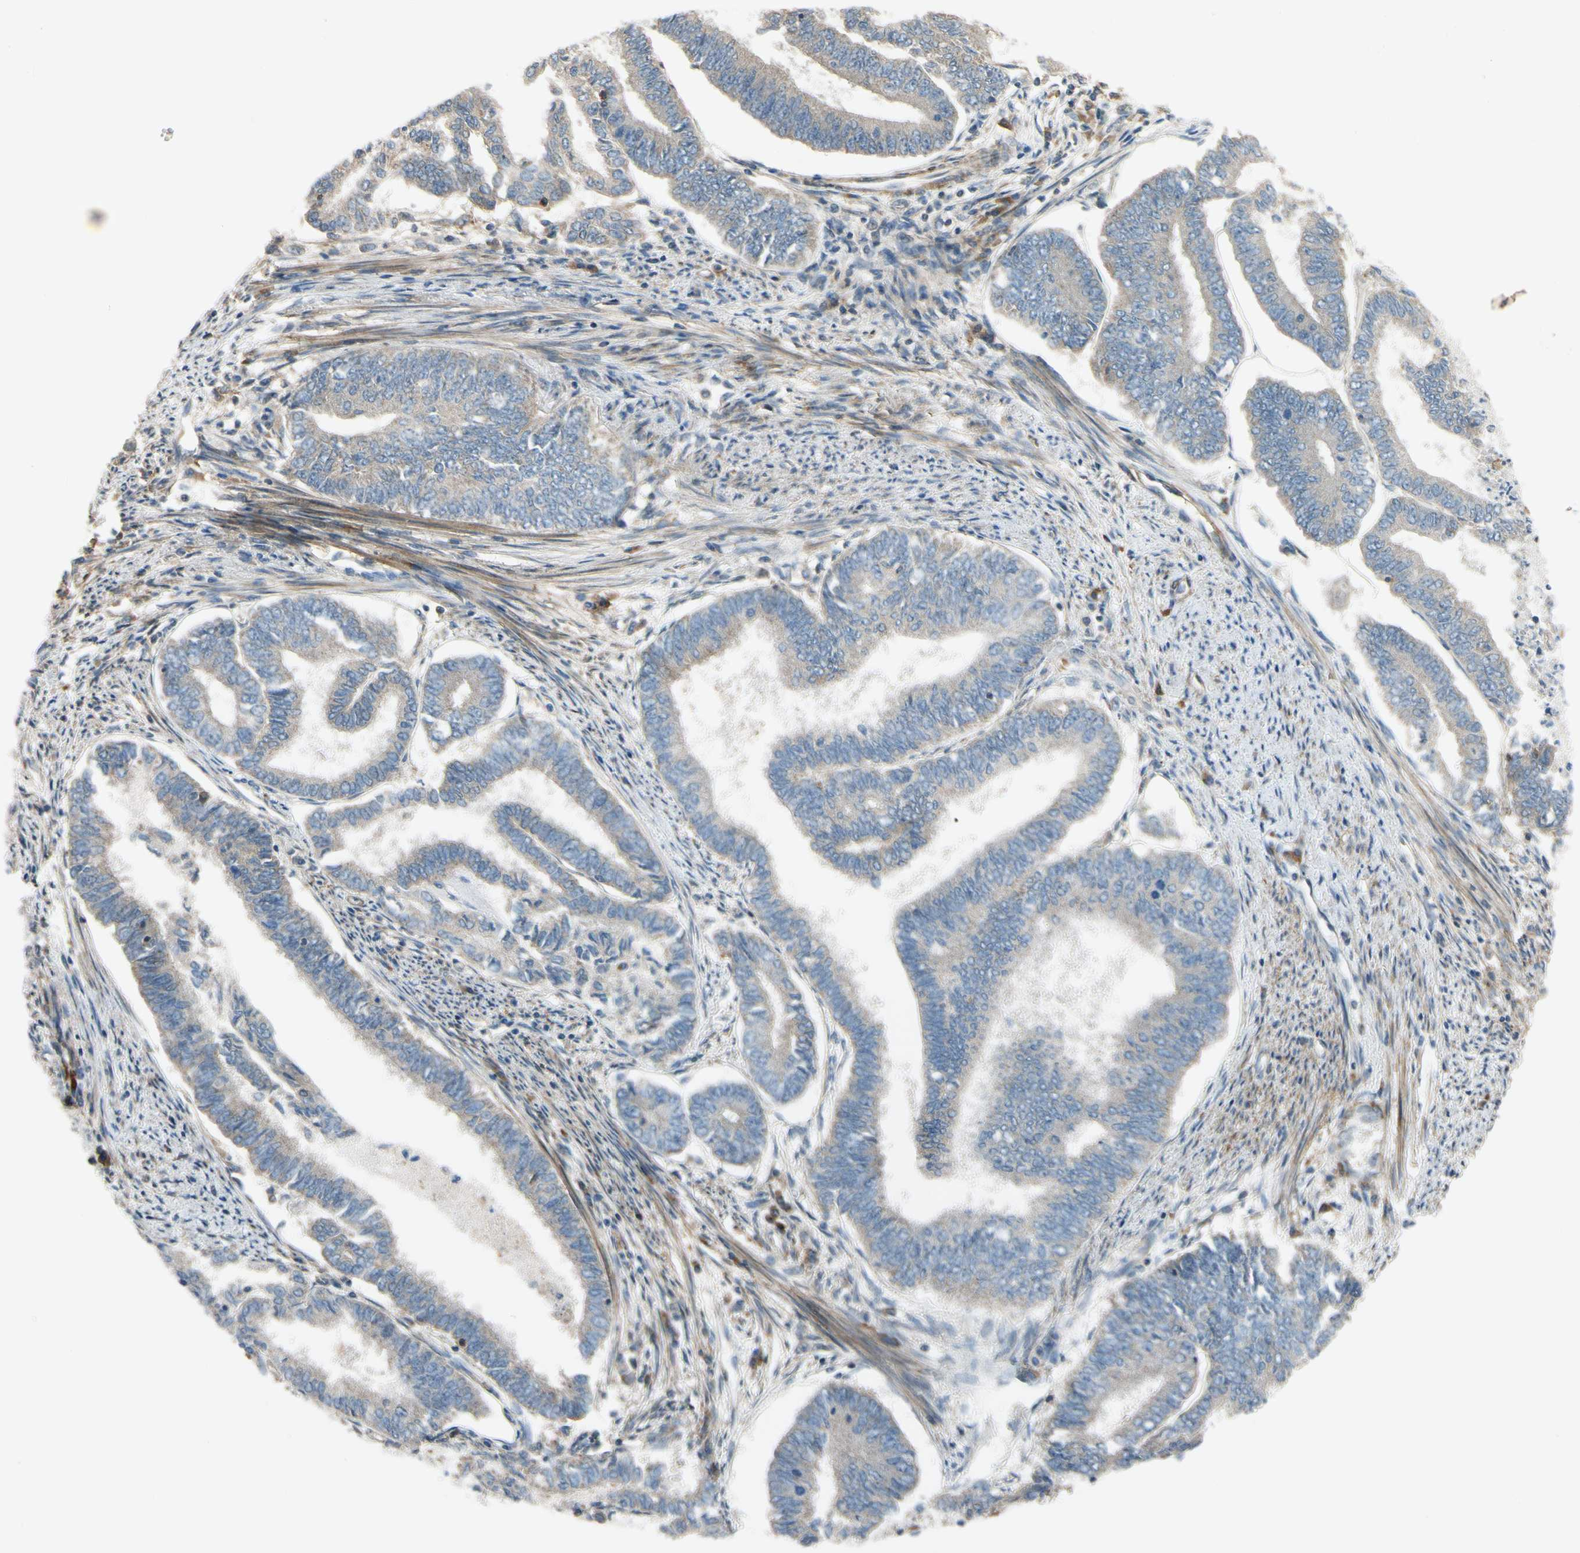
{"staining": {"intensity": "weak", "quantity": "<25%", "location": "cytoplasmic/membranous"}, "tissue": "endometrial cancer", "cell_type": "Tumor cells", "image_type": "cancer", "snomed": [{"axis": "morphology", "description": "Adenocarcinoma, NOS"}, {"axis": "topography", "description": "Endometrium"}], "caption": "DAB (3,3'-diaminobenzidine) immunohistochemical staining of human endometrial cancer exhibits no significant positivity in tumor cells. (DAB IHC with hematoxylin counter stain).", "gene": "MST1R", "patient": {"sex": "female", "age": 86}}